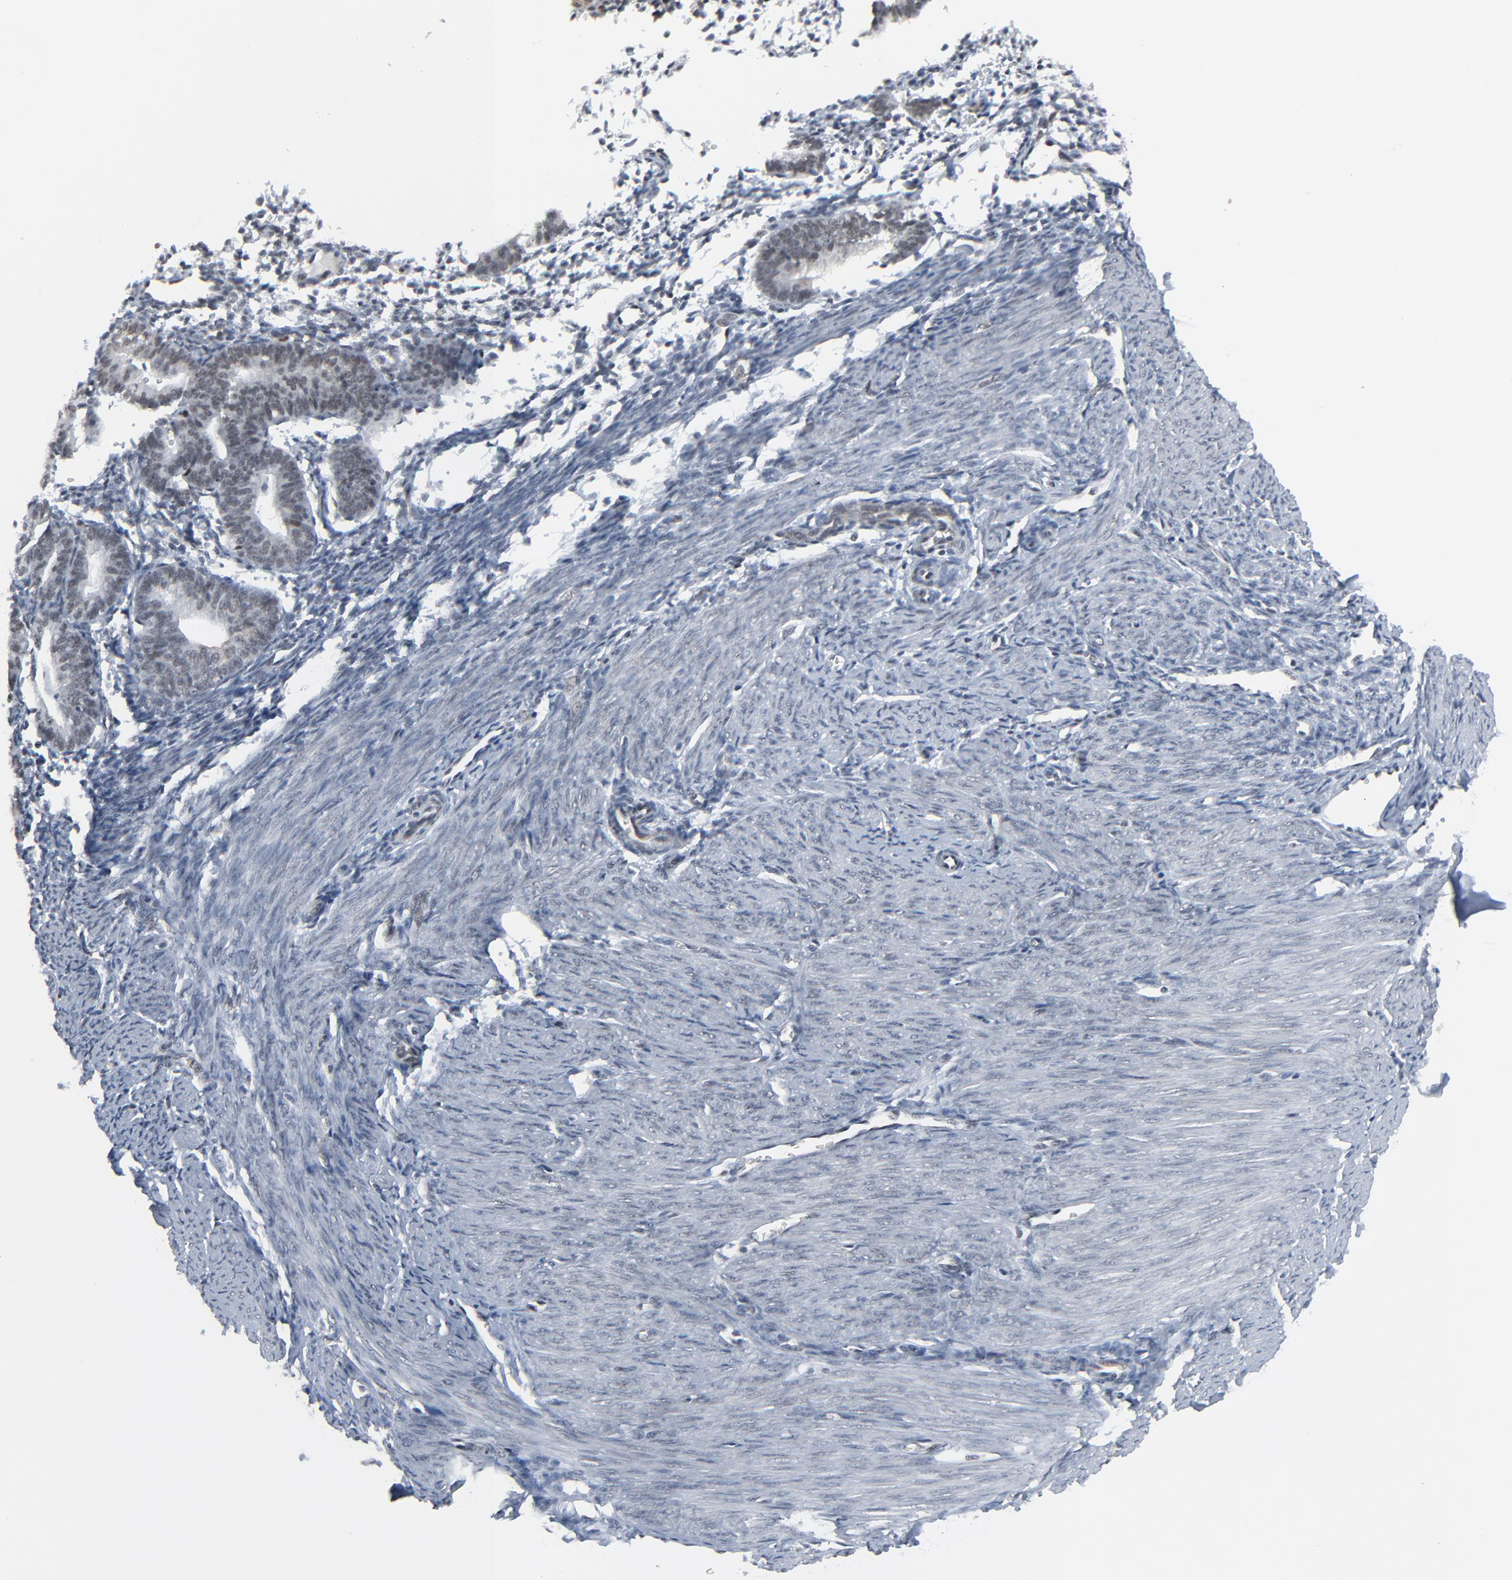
{"staining": {"intensity": "negative", "quantity": "none", "location": "none"}, "tissue": "endometrium", "cell_type": "Cells in endometrial stroma", "image_type": "normal", "snomed": [{"axis": "morphology", "description": "Normal tissue, NOS"}, {"axis": "topography", "description": "Endometrium"}], "caption": "Endometrium was stained to show a protein in brown. There is no significant expression in cells in endometrial stroma. (Stains: DAB (3,3'-diaminobenzidine) immunohistochemistry (IHC) with hematoxylin counter stain, Microscopy: brightfield microscopy at high magnification).", "gene": "FBXO28", "patient": {"sex": "female", "age": 61}}